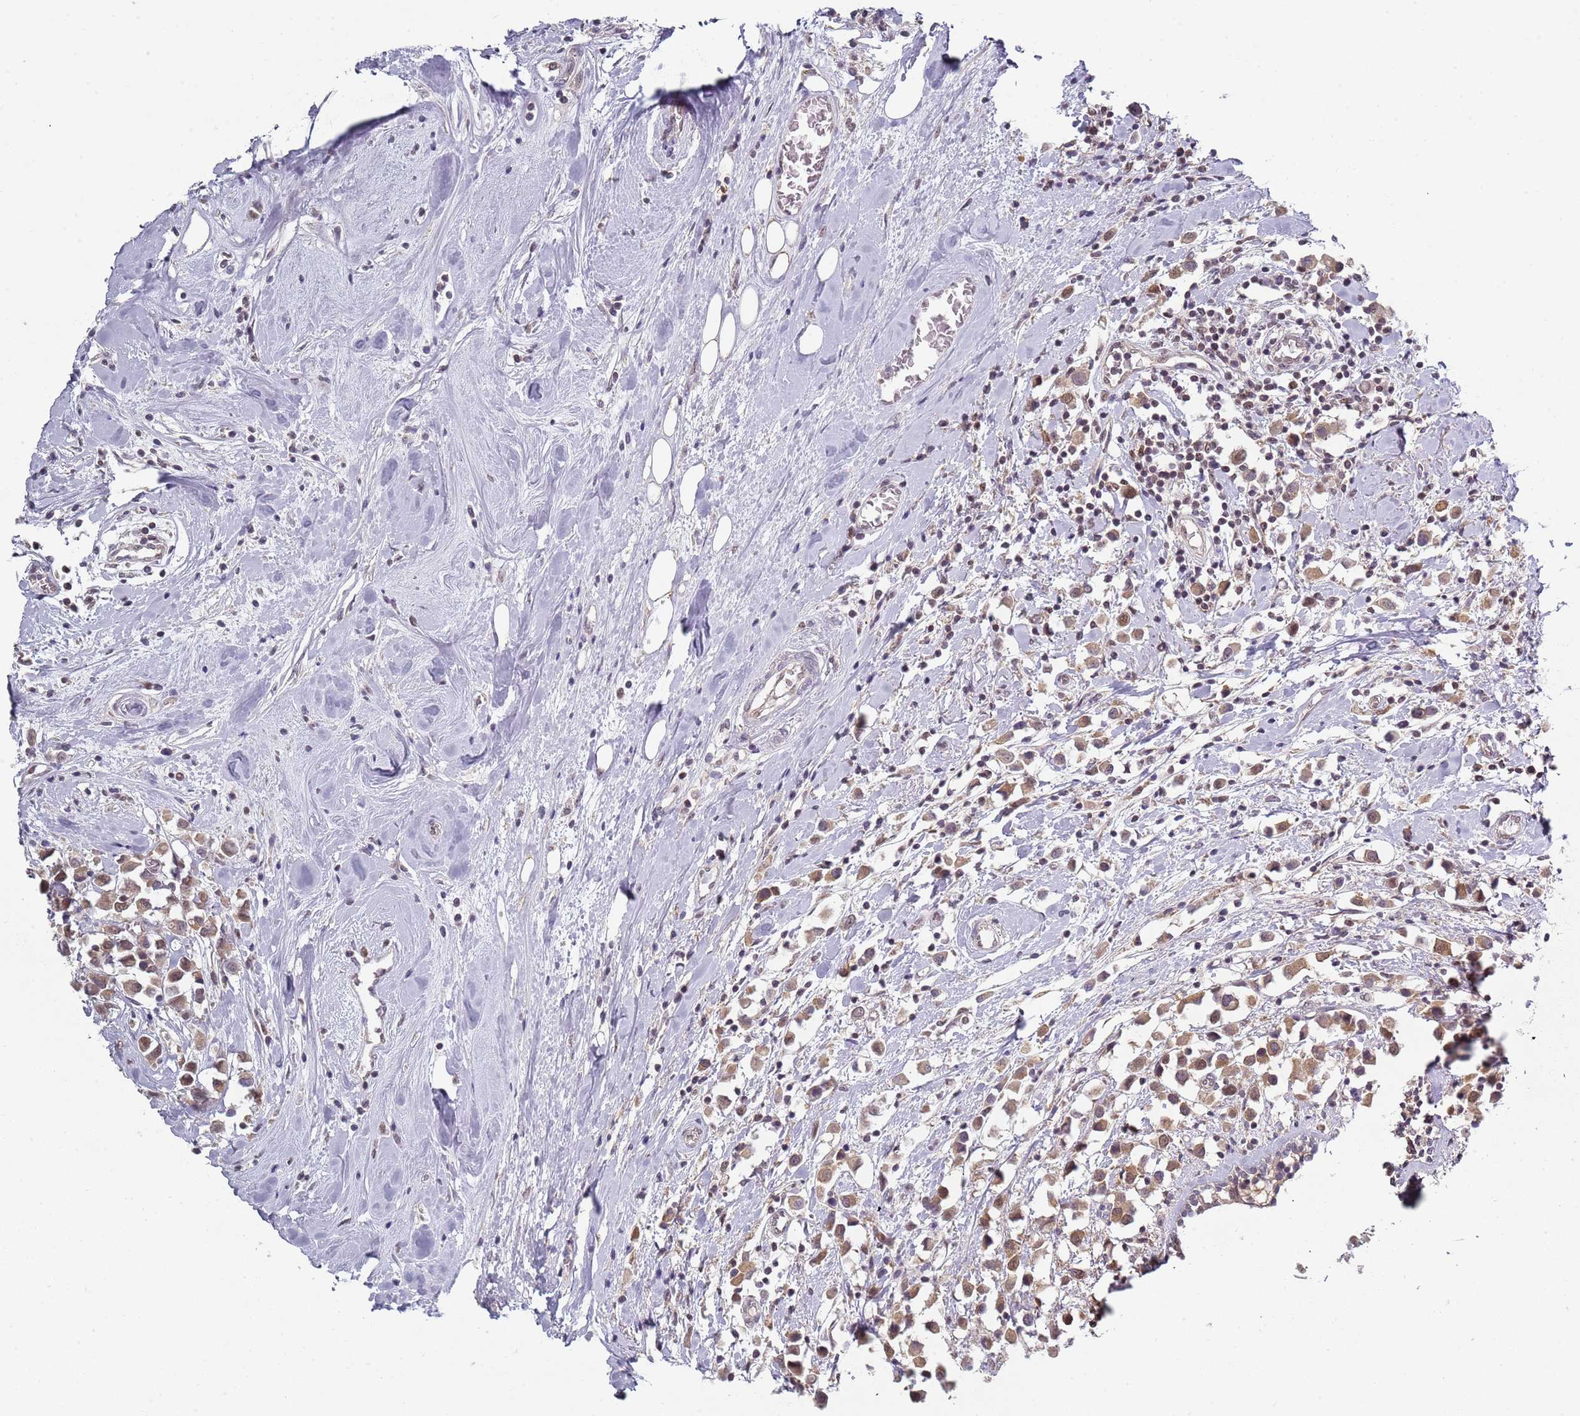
{"staining": {"intensity": "weak", "quantity": ">75%", "location": "cytoplasmic/membranous,nuclear"}, "tissue": "breast cancer", "cell_type": "Tumor cells", "image_type": "cancer", "snomed": [{"axis": "morphology", "description": "Duct carcinoma"}, {"axis": "topography", "description": "Breast"}], "caption": "This micrograph reveals immunohistochemistry (IHC) staining of breast cancer, with low weak cytoplasmic/membranous and nuclear positivity in about >75% of tumor cells.", "gene": "SMARCAL1", "patient": {"sex": "female", "age": 61}}